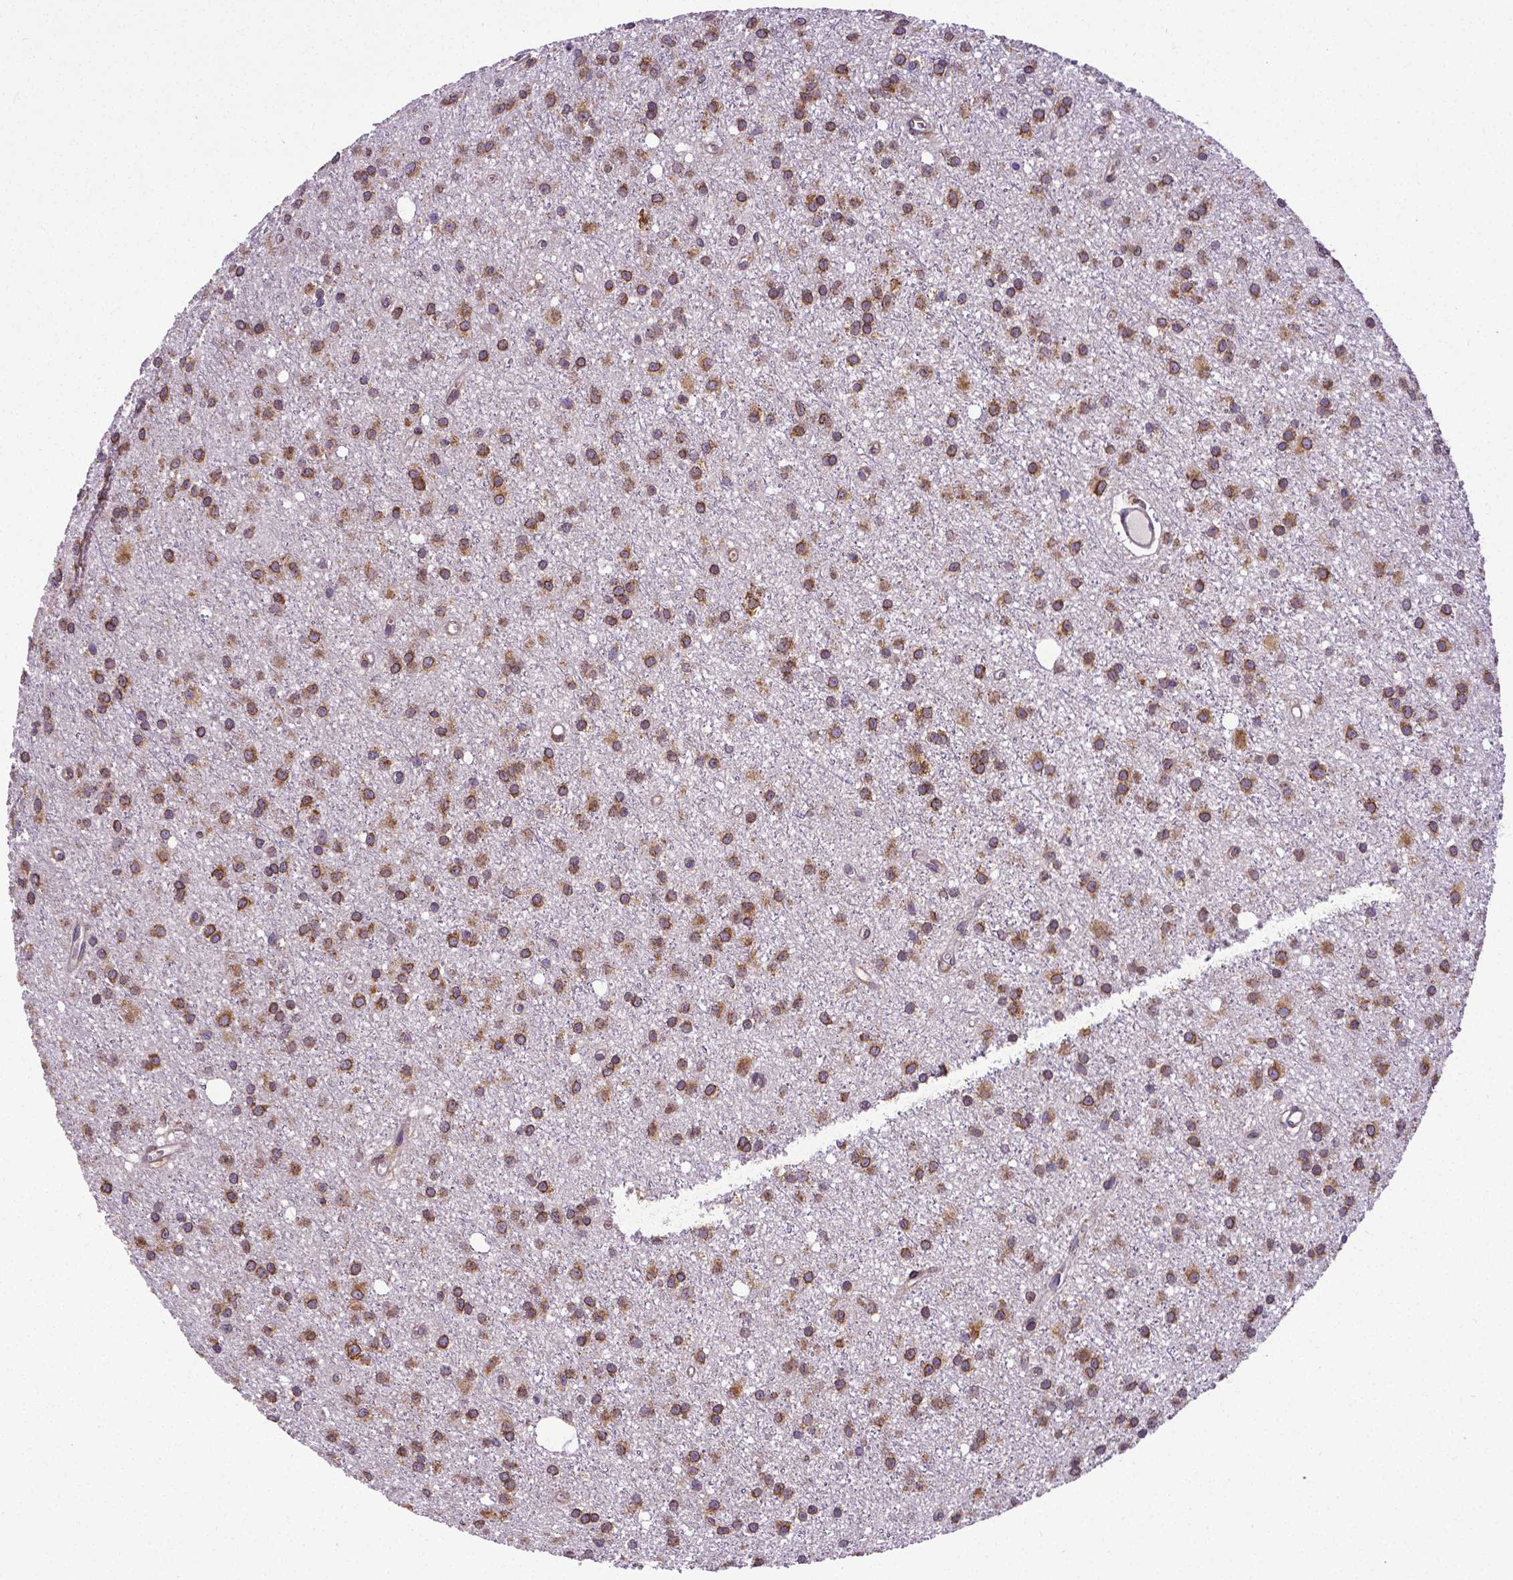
{"staining": {"intensity": "strong", "quantity": "25%-75%", "location": "cytoplasmic/membranous"}, "tissue": "glioma", "cell_type": "Tumor cells", "image_type": "cancer", "snomed": [{"axis": "morphology", "description": "Glioma, malignant, Low grade"}, {"axis": "topography", "description": "Brain"}], "caption": "This is a photomicrograph of immunohistochemistry staining of glioma, which shows strong staining in the cytoplasmic/membranous of tumor cells.", "gene": "MTDH", "patient": {"sex": "male", "age": 27}}